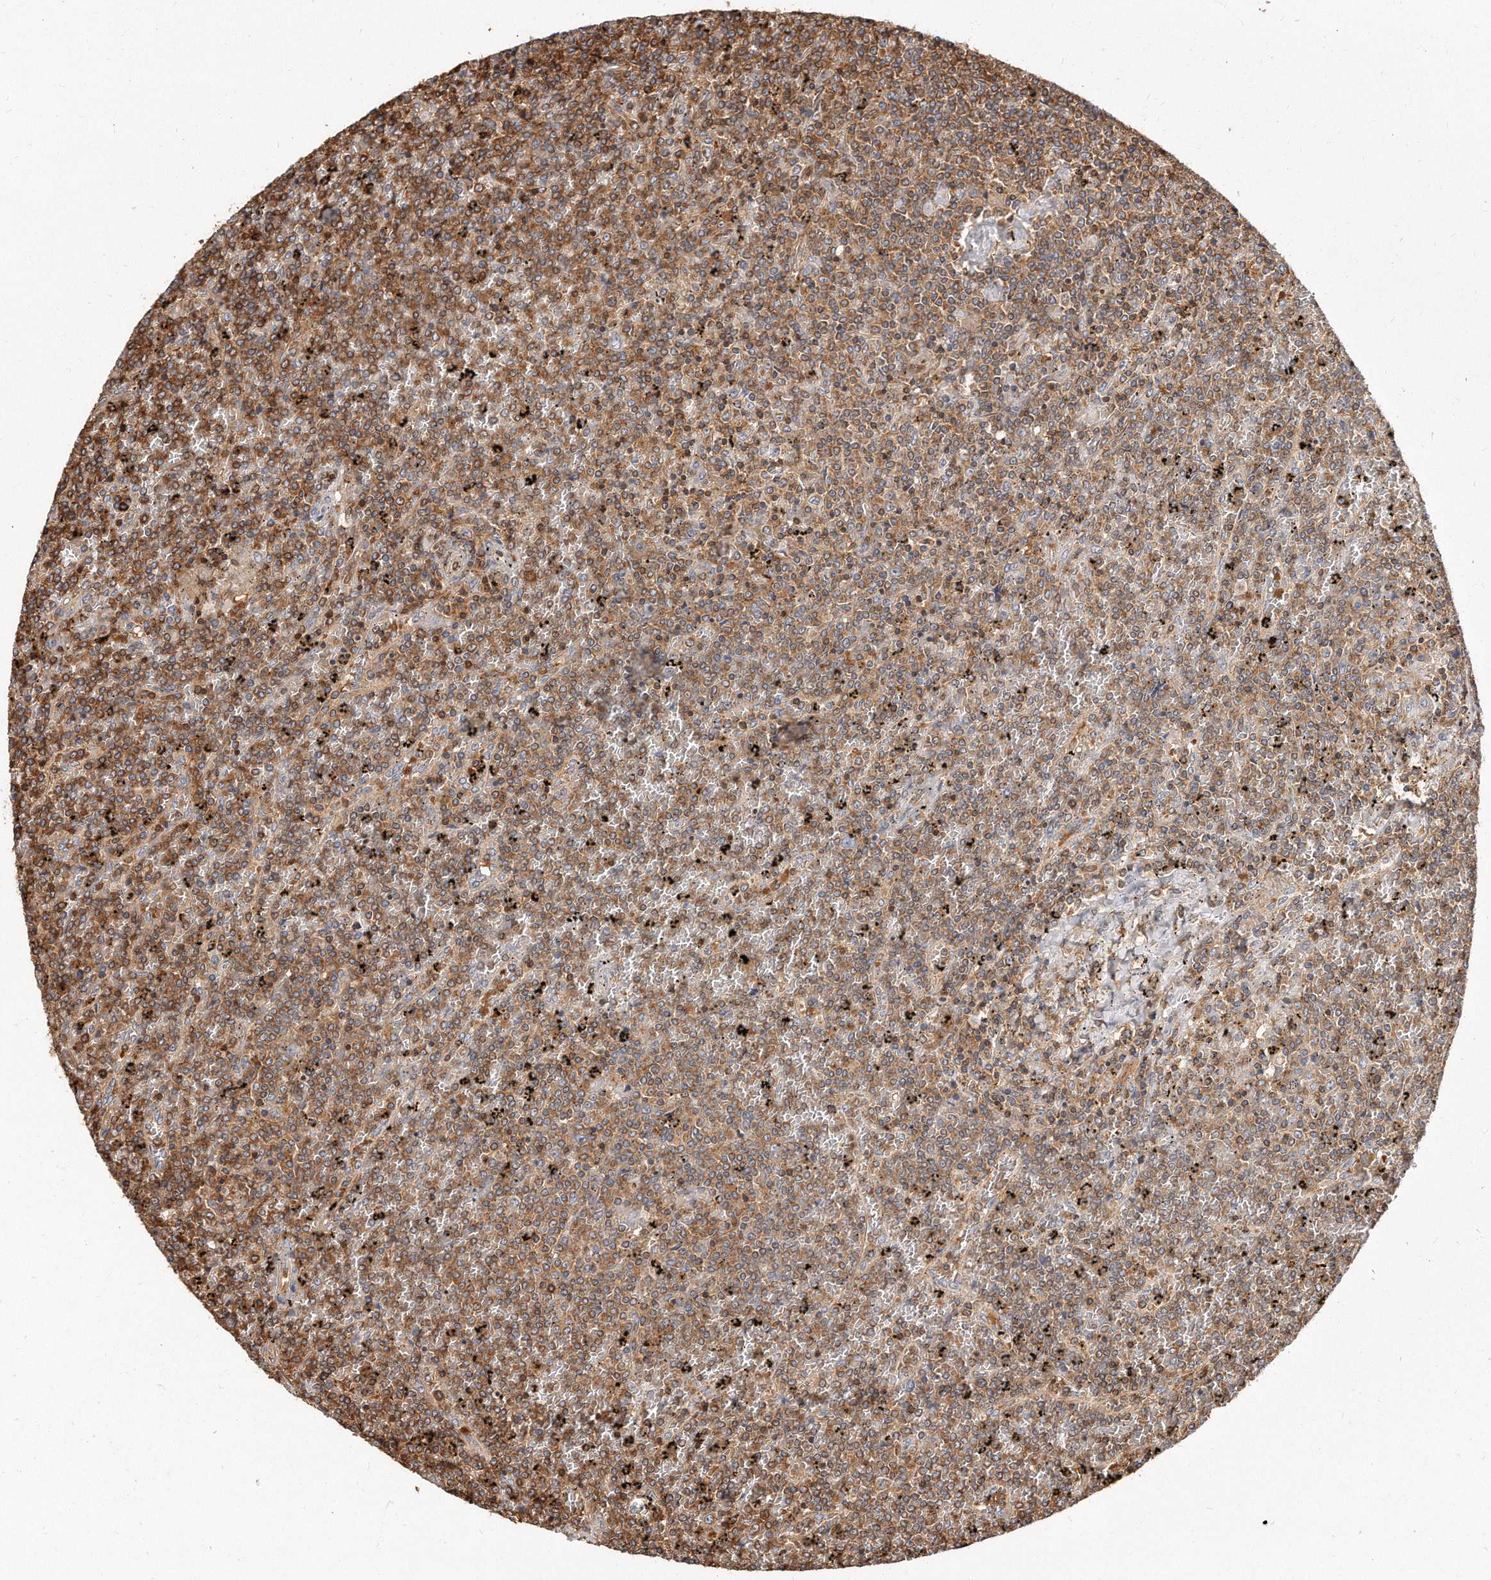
{"staining": {"intensity": "moderate", "quantity": "25%-75%", "location": "cytoplasmic/membranous"}, "tissue": "lymphoma", "cell_type": "Tumor cells", "image_type": "cancer", "snomed": [{"axis": "morphology", "description": "Malignant lymphoma, non-Hodgkin's type, Low grade"}, {"axis": "topography", "description": "Spleen"}], "caption": "Immunohistochemistry (DAB) staining of human lymphoma shows moderate cytoplasmic/membranous protein expression in approximately 25%-75% of tumor cells. (DAB IHC with brightfield microscopy, high magnification).", "gene": "CAP1", "patient": {"sex": "female", "age": 19}}